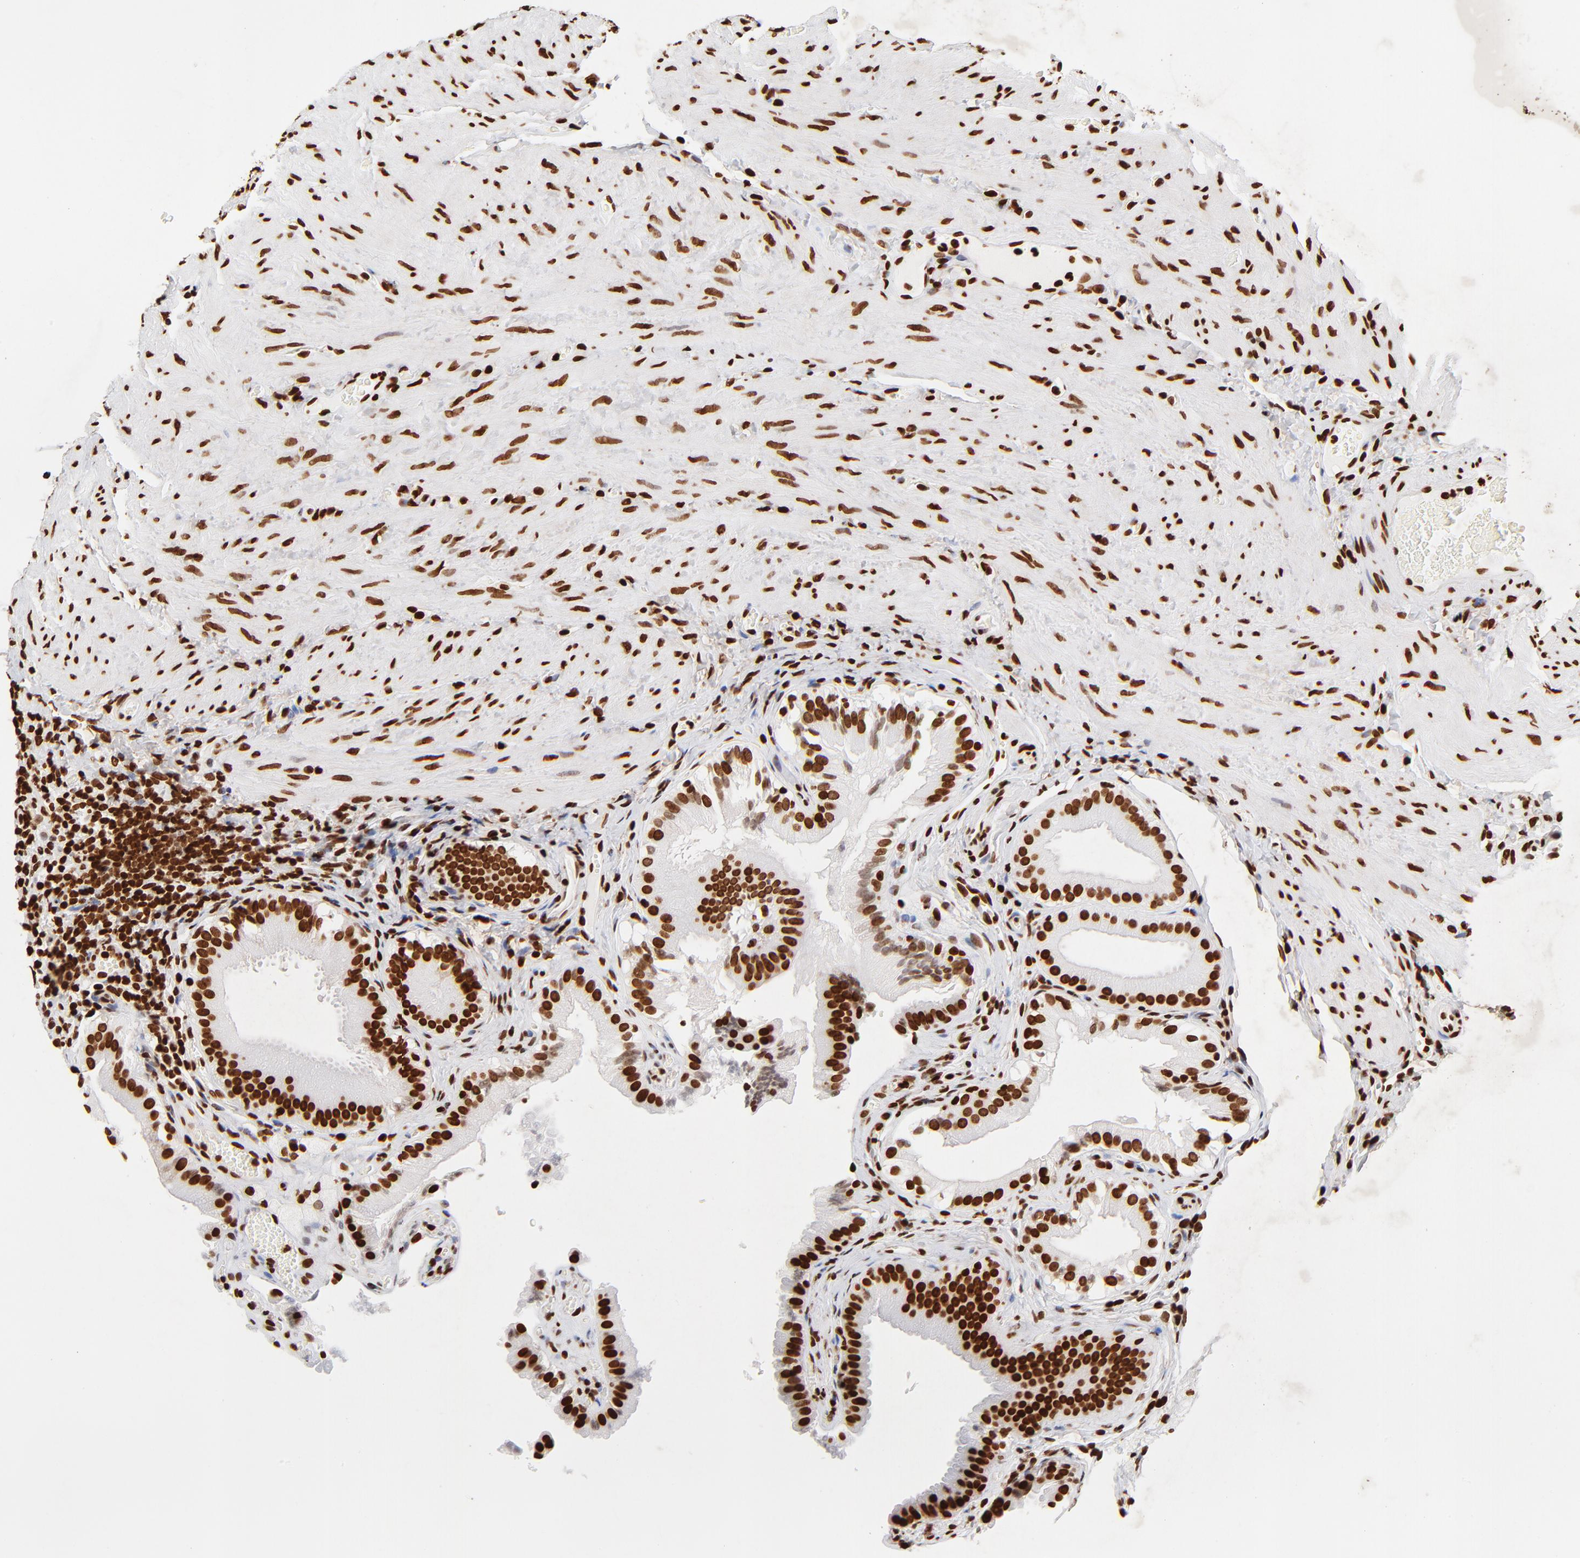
{"staining": {"intensity": "strong", "quantity": ">75%", "location": "nuclear"}, "tissue": "gallbladder", "cell_type": "Glandular cells", "image_type": "normal", "snomed": [{"axis": "morphology", "description": "Normal tissue, NOS"}, {"axis": "topography", "description": "Gallbladder"}], "caption": "Immunohistochemistry histopathology image of normal human gallbladder stained for a protein (brown), which displays high levels of strong nuclear positivity in approximately >75% of glandular cells.", "gene": "FBH1", "patient": {"sex": "female", "age": 24}}